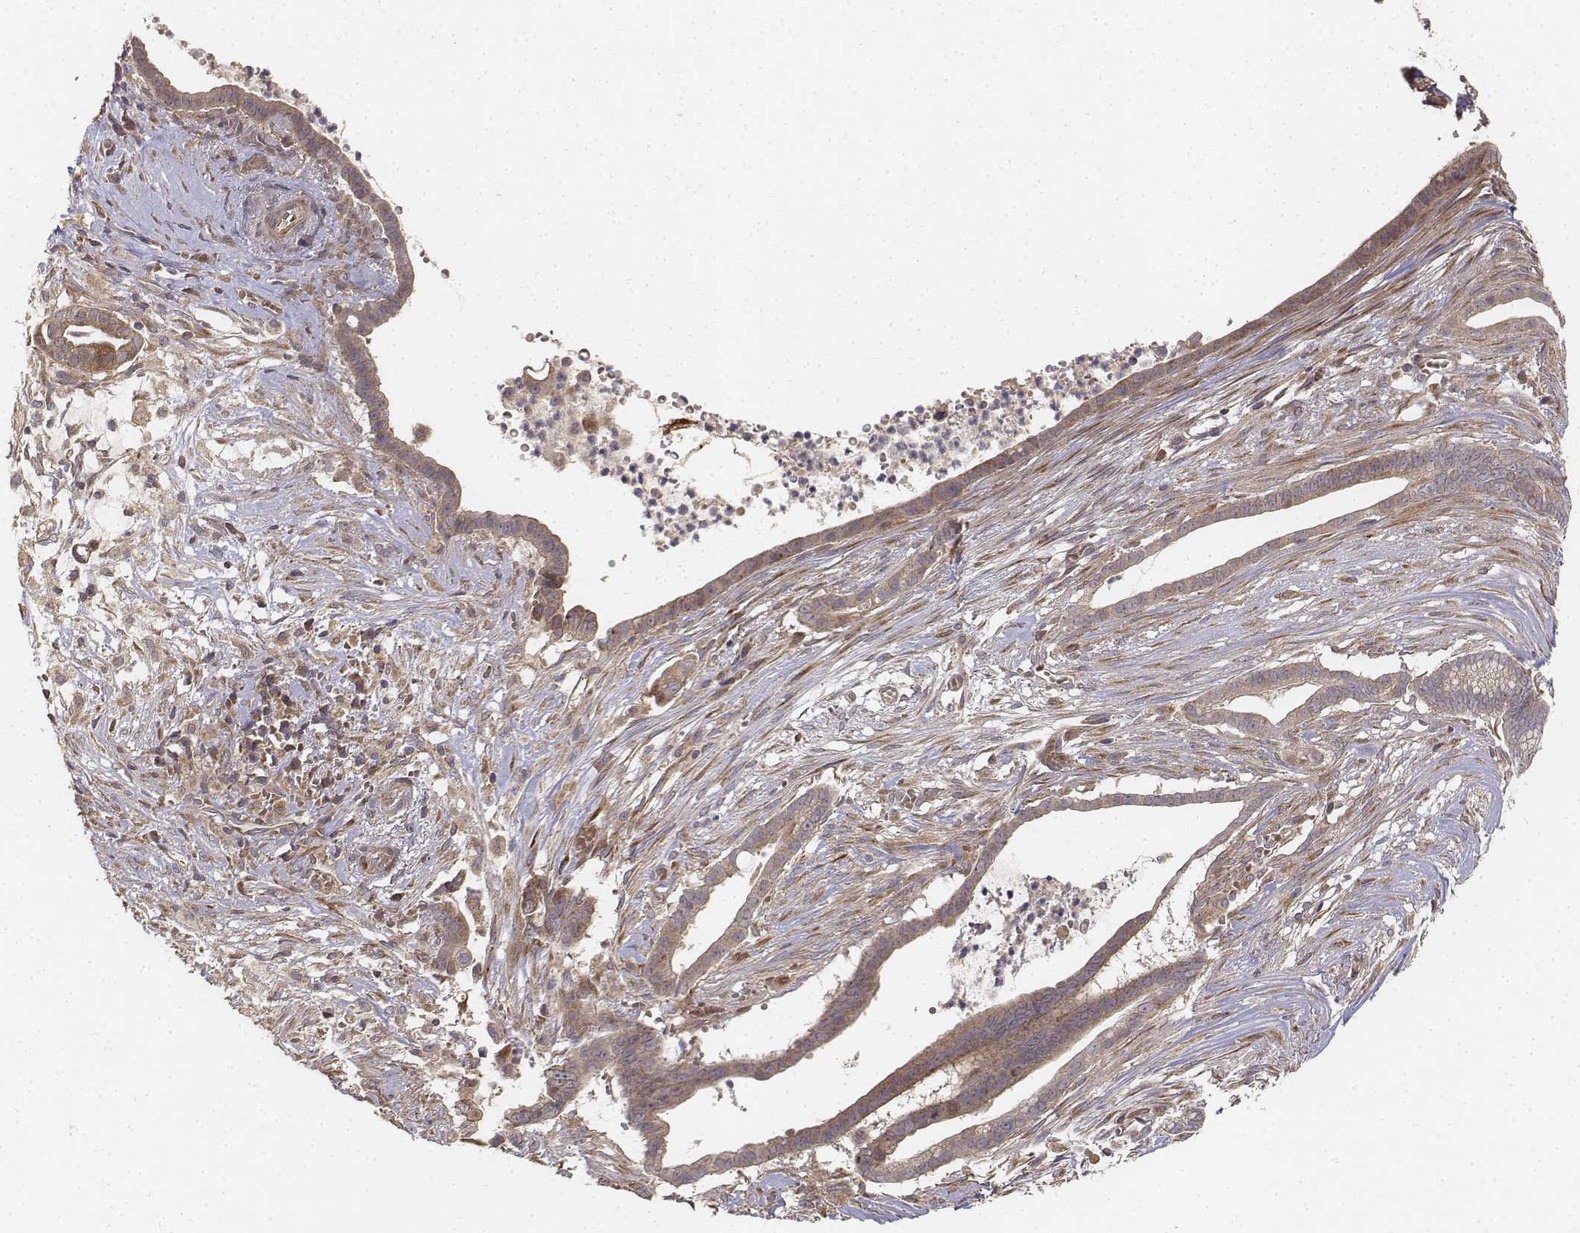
{"staining": {"intensity": "weak", "quantity": ">75%", "location": "cytoplasmic/membranous"}, "tissue": "pancreatic cancer", "cell_type": "Tumor cells", "image_type": "cancer", "snomed": [{"axis": "morphology", "description": "Adenocarcinoma, NOS"}, {"axis": "topography", "description": "Pancreas"}], "caption": "Immunohistochemical staining of human pancreatic adenocarcinoma shows weak cytoplasmic/membranous protein expression in about >75% of tumor cells.", "gene": "FBXO21", "patient": {"sex": "male", "age": 61}}